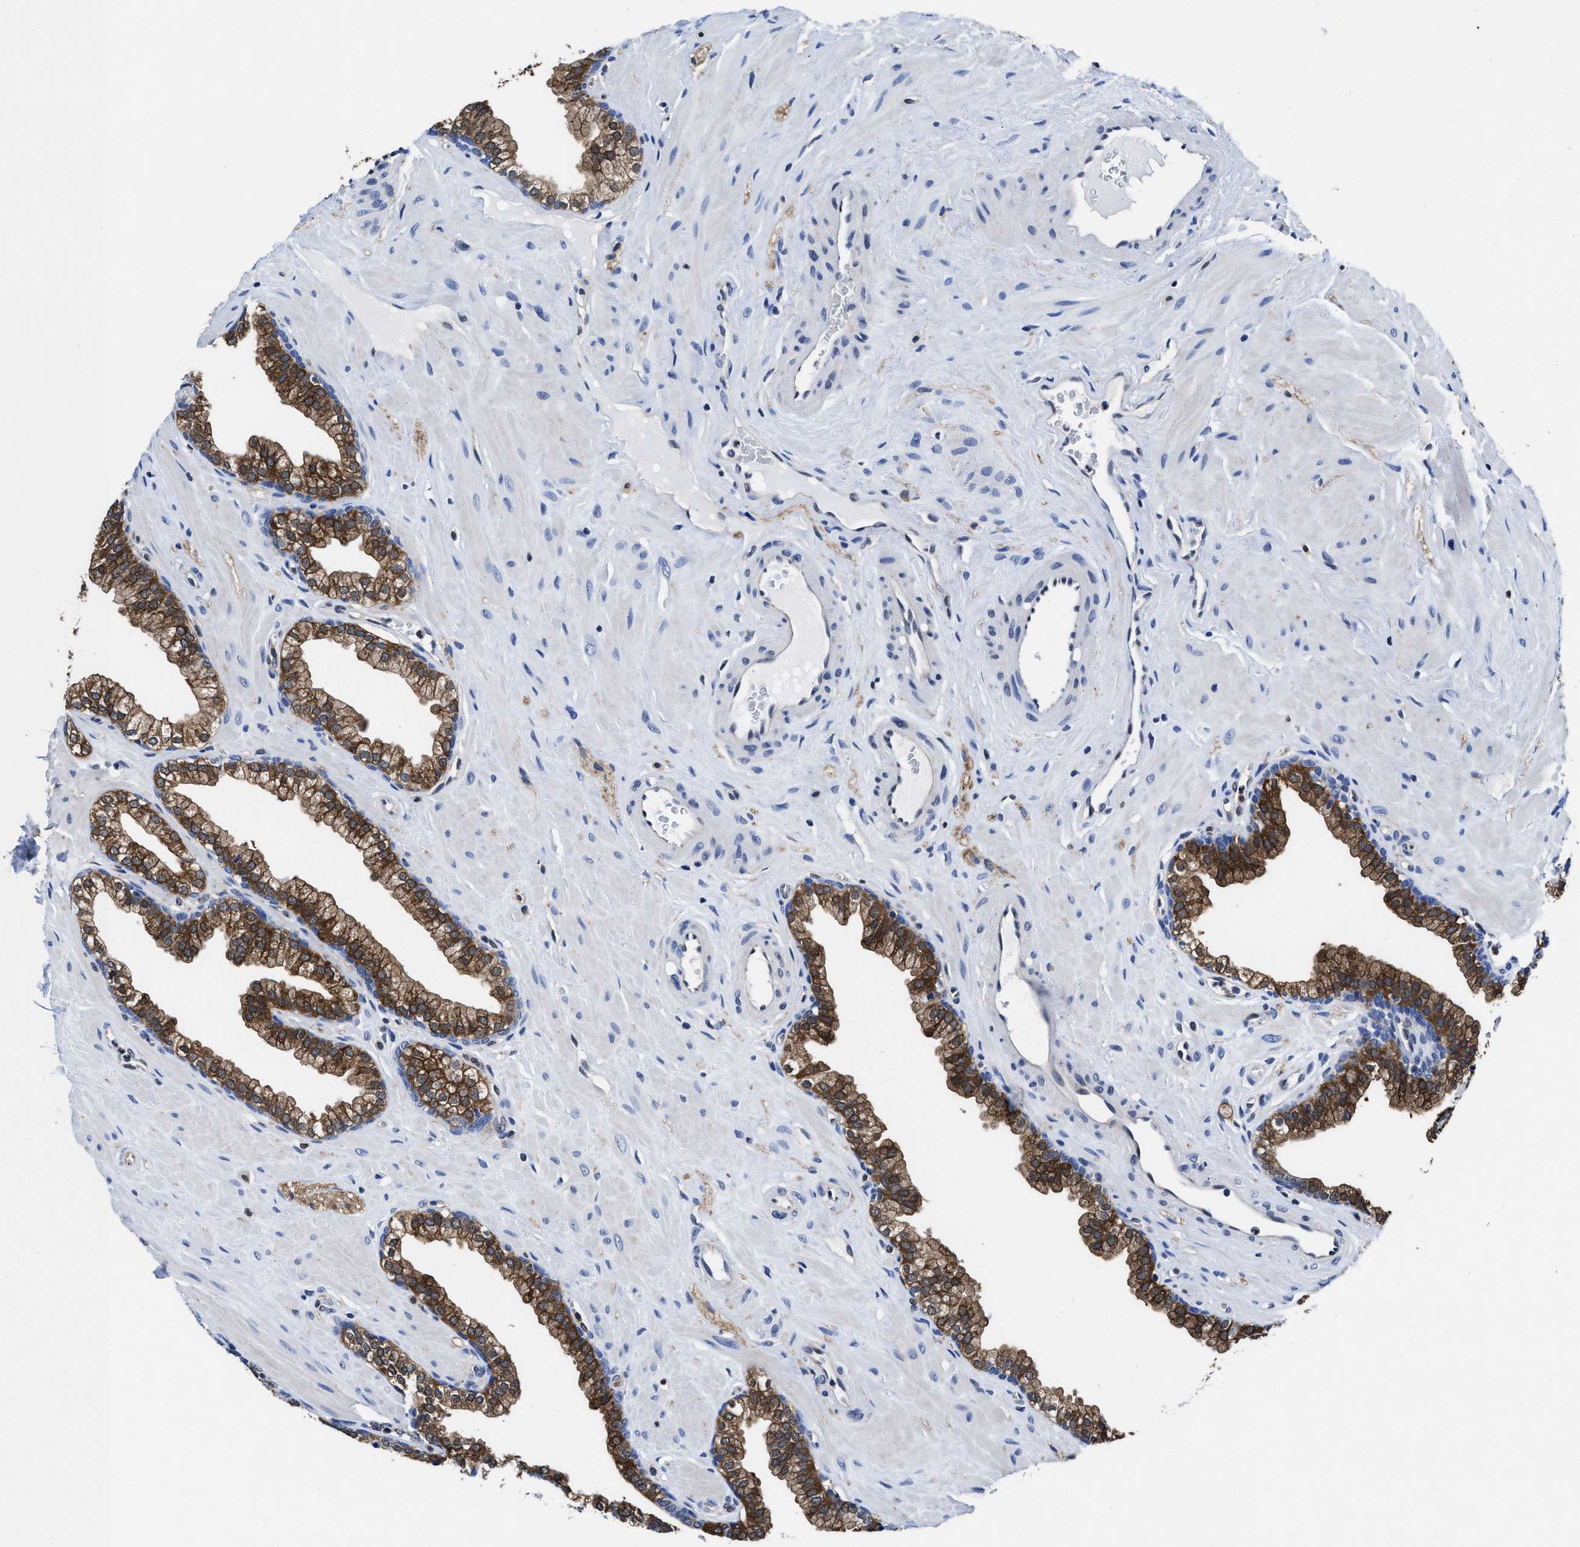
{"staining": {"intensity": "strong", "quantity": ">75%", "location": "cytoplasmic/membranous"}, "tissue": "prostate", "cell_type": "Glandular cells", "image_type": "normal", "snomed": [{"axis": "morphology", "description": "Normal tissue, NOS"}, {"axis": "morphology", "description": "Urothelial carcinoma, Low grade"}, {"axis": "topography", "description": "Urinary bladder"}, {"axis": "topography", "description": "Prostate"}], "caption": "Unremarkable prostate displays strong cytoplasmic/membranous expression in about >75% of glandular cells, visualized by immunohistochemistry.", "gene": "ACLY", "patient": {"sex": "male", "age": 60}}